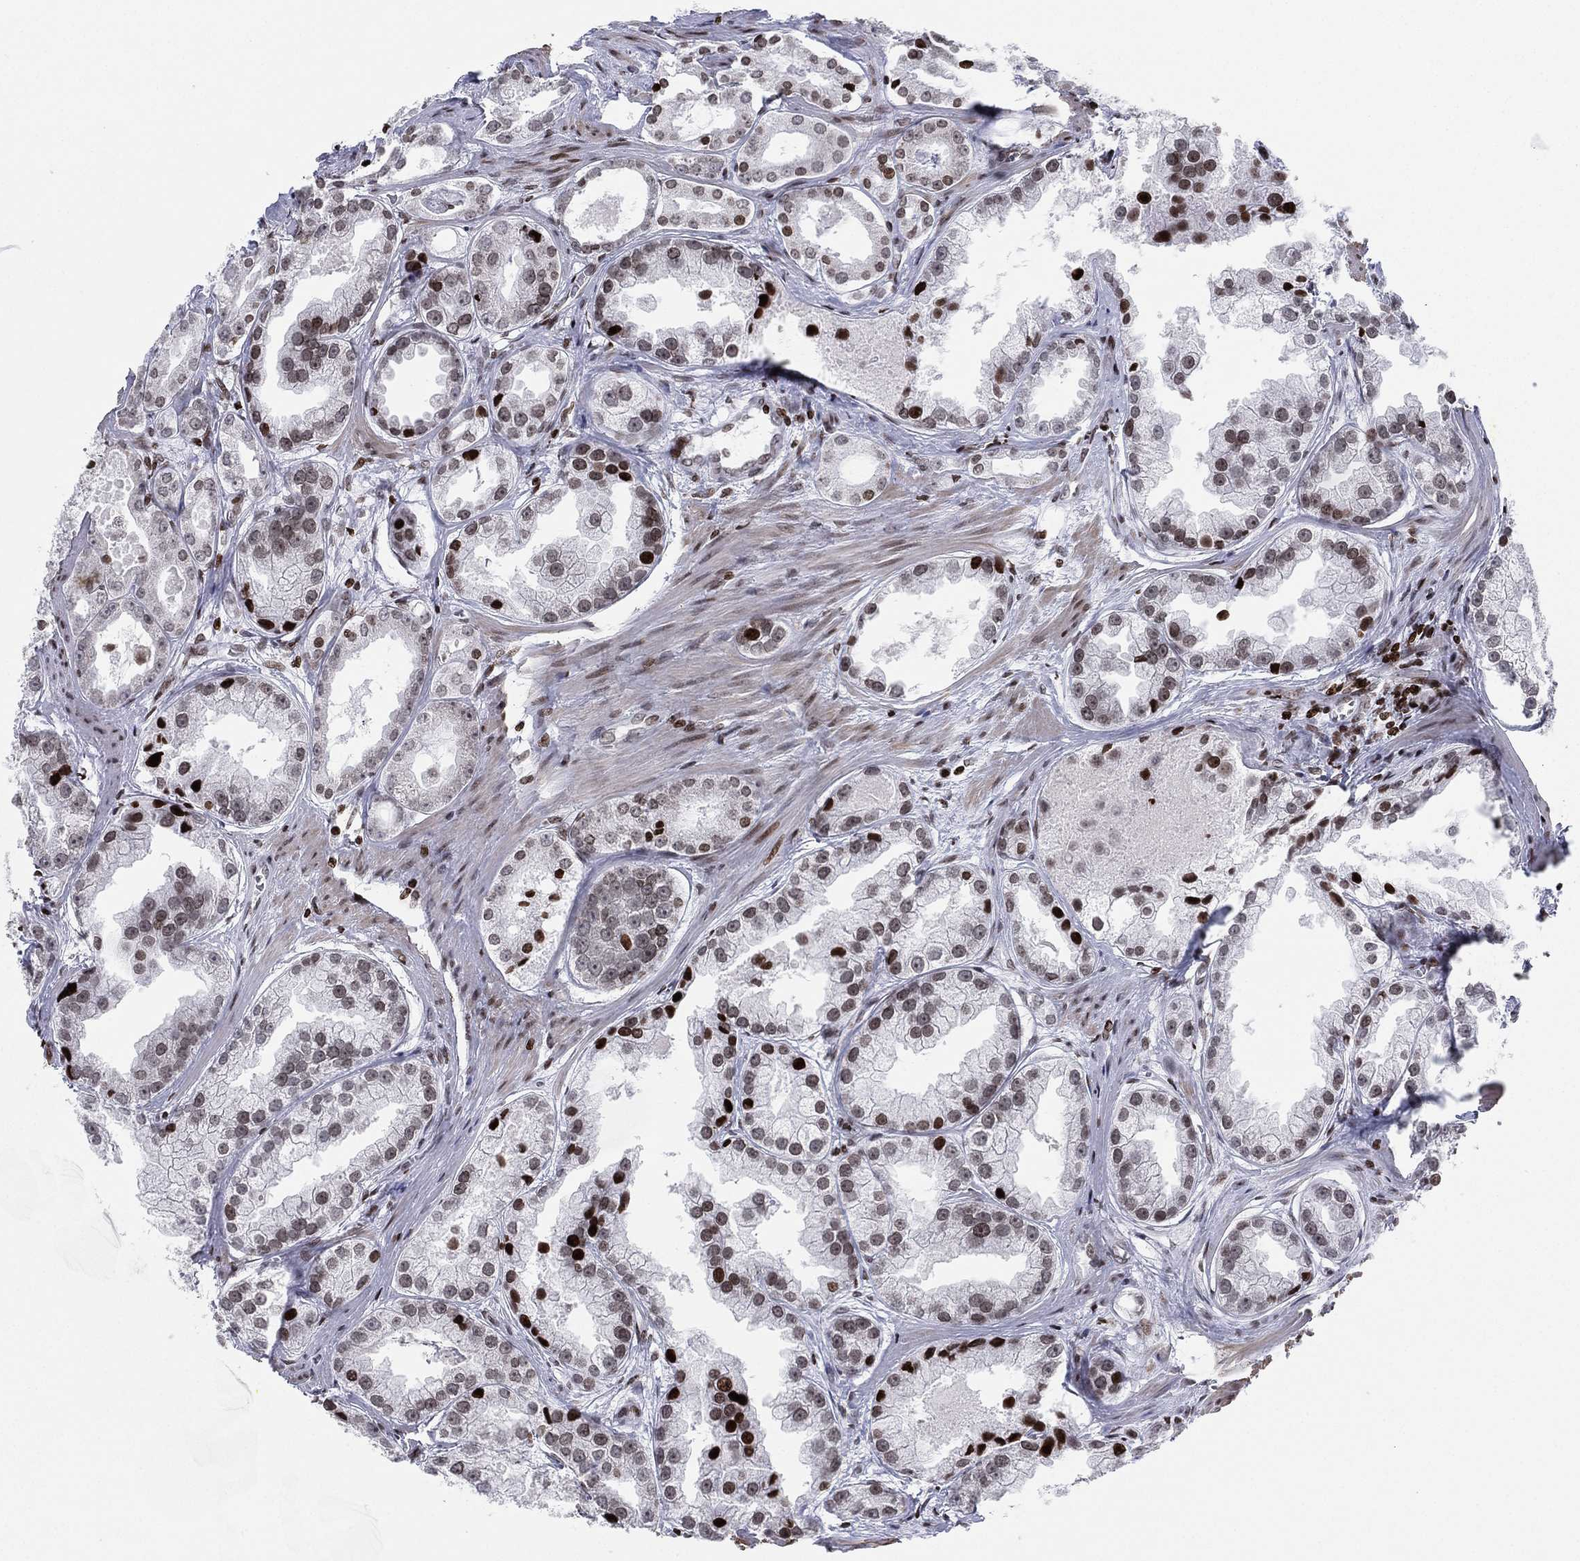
{"staining": {"intensity": "strong", "quantity": "<25%", "location": "nuclear"}, "tissue": "prostate cancer", "cell_type": "Tumor cells", "image_type": "cancer", "snomed": [{"axis": "morphology", "description": "Adenocarcinoma, NOS"}, {"axis": "topography", "description": "Prostate"}], "caption": "Prostate cancer stained for a protein (brown) demonstrates strong nuclear positive staining in about <25% of tumor cells.", "gene": "MFSD14A", "patient": {"sex": "male", "age": 61}}